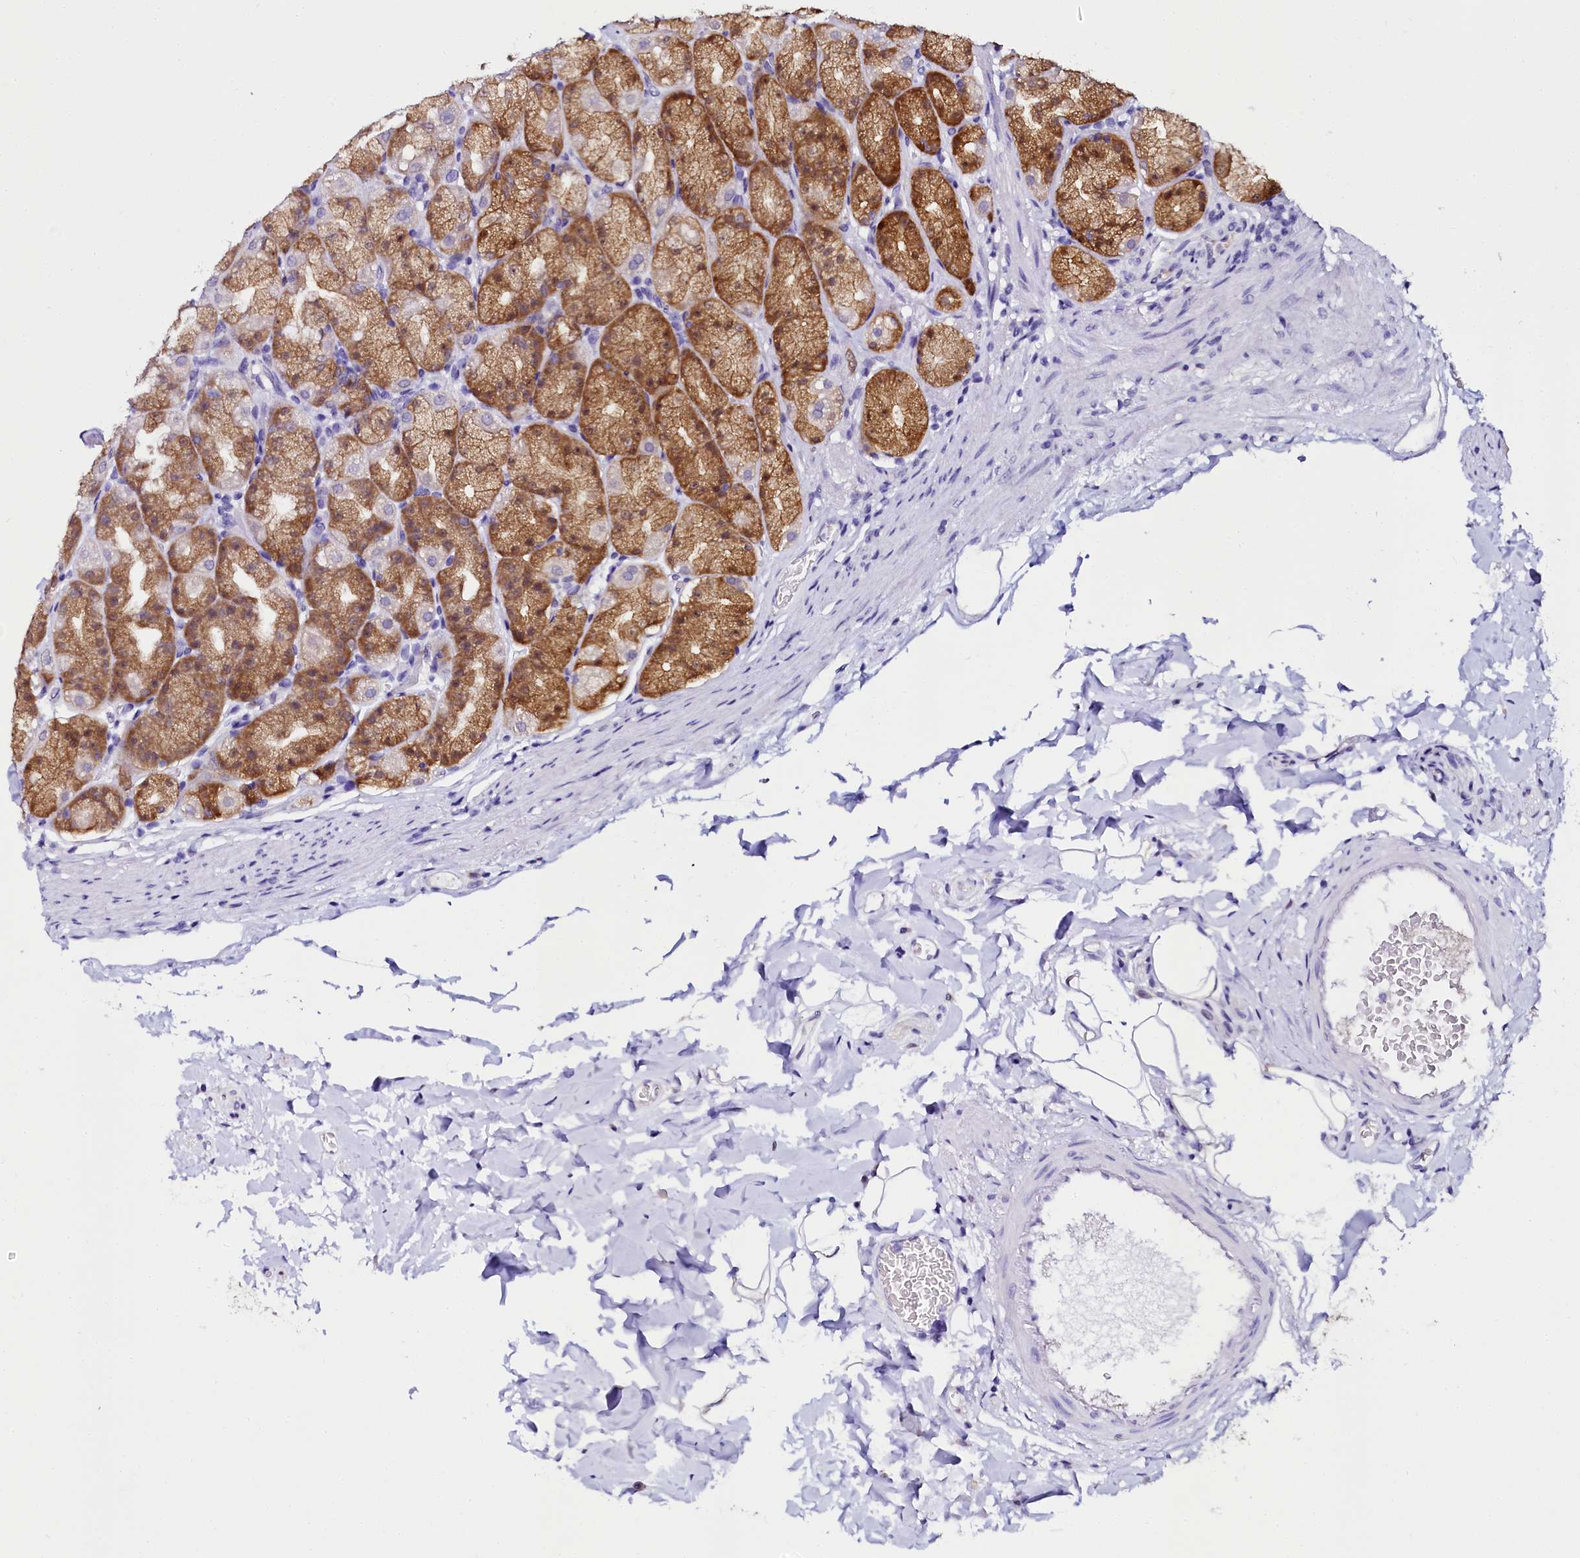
{"staining": {"intensity": "moderate", "quantity": "25%-75%", "location": "cytoplasmic/membranous,nuclear"}, "tissue": "stomach", "cell_type": "Glandular cells", "image_type": "normal", "snomed": [{"axis": "morphology", "description": "Normal tissue, NOS"}, {"axis": "topography", "description": "Stomach, upper"}], "caption": "This image shows immunohistochemistry (IHC) staining of normal stomach, with medium moderate cytoplasmic/membranous,nuclear positivity in approximately 25%-75% of glandular cells.", "gene": "SORD", "patient": {"sex": "male", "age": 68}}